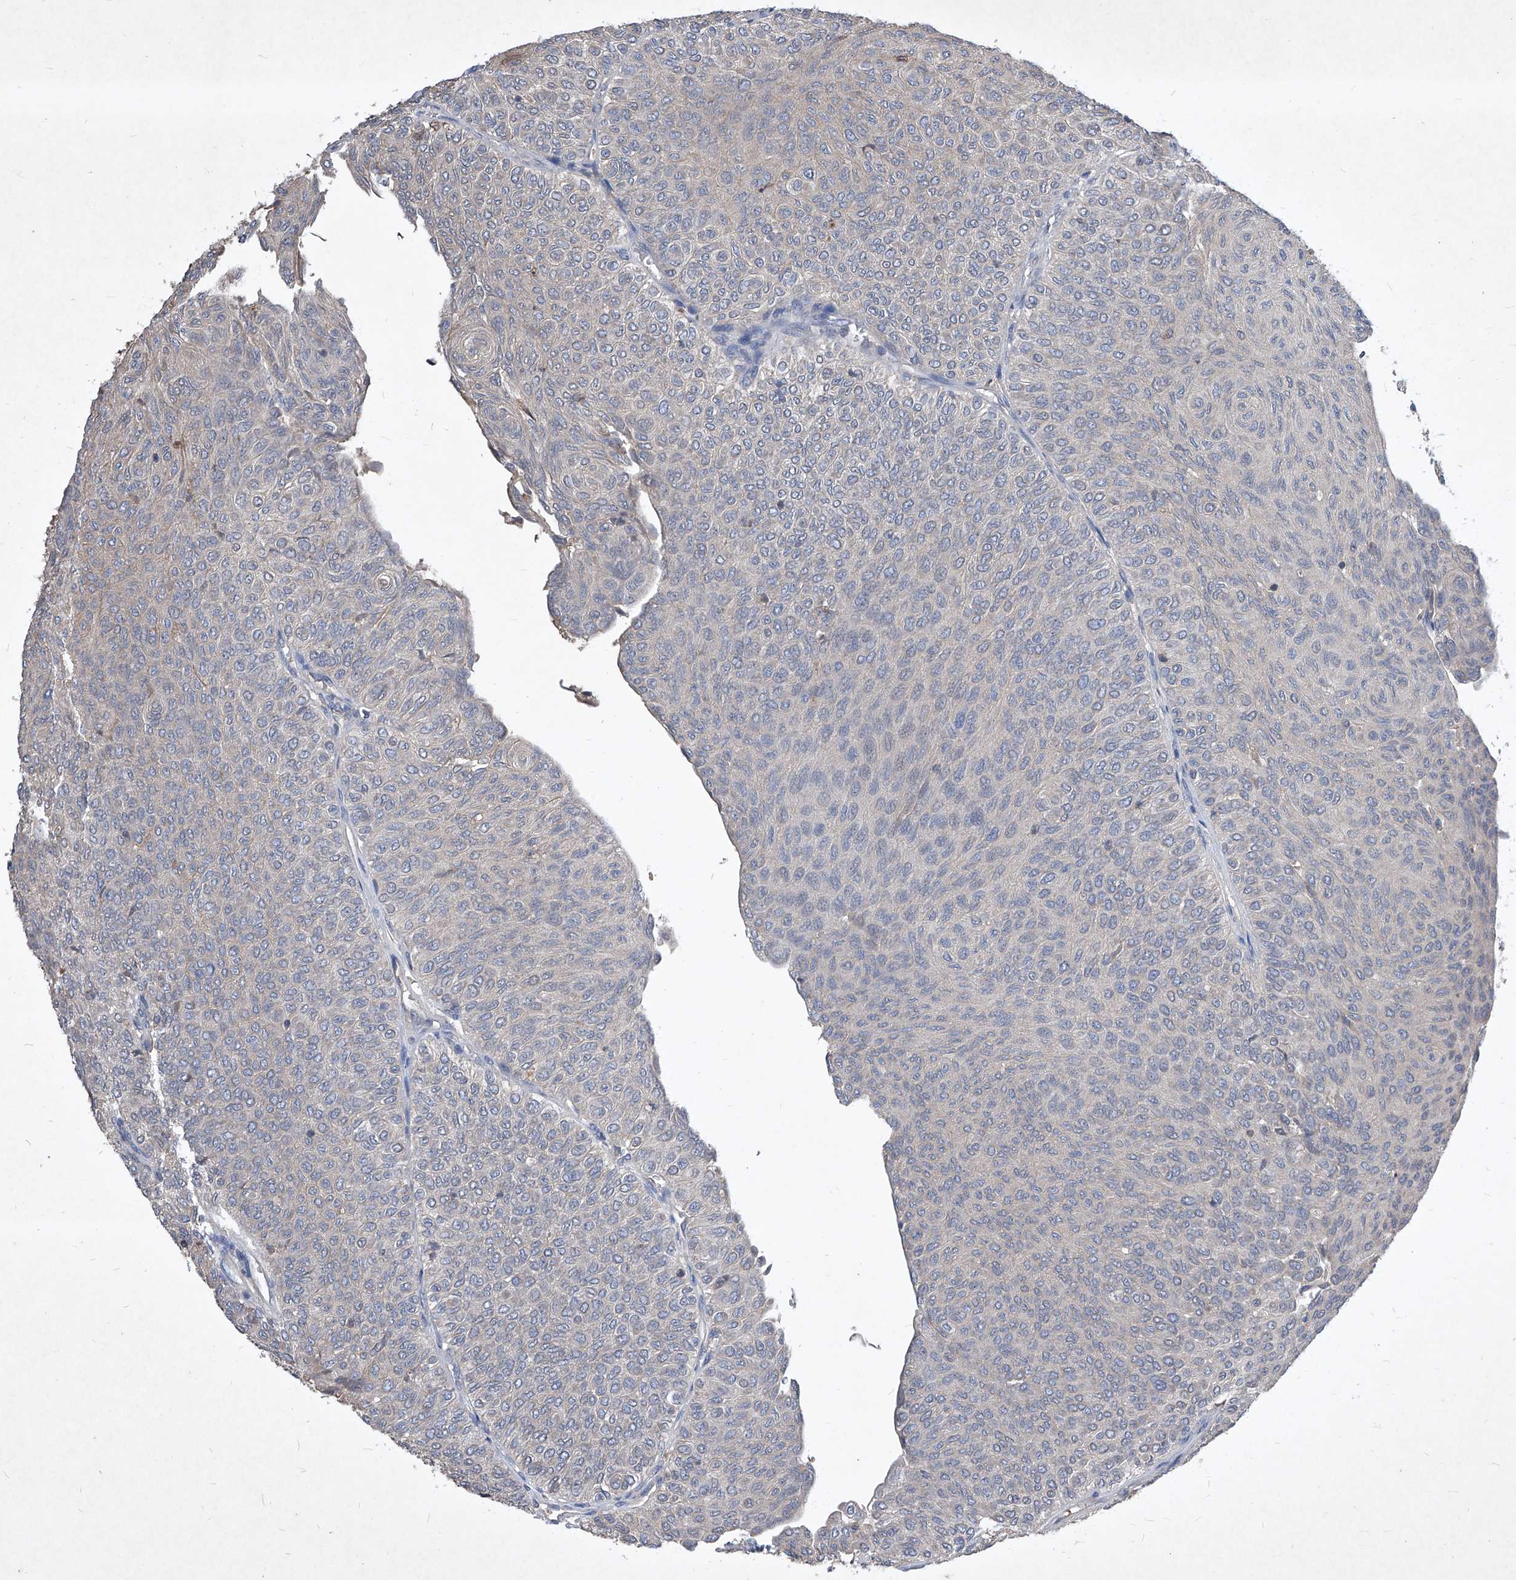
{"staining": {"intensity": "weak", "quantity": "<25%", "location": "cytoplasmic/membranous"}, "tissue": "urothelial cancer", "cell_type": "Tumor cells", "image_type": "cancer", "snomed": [{"axis": "morphology", "description": "Urothelial carcinoma, Low grade"}, {"axis": "topography", "description": "Urinary bladder"}], "caption": "A histopathology image of human urothelial cancer is negative for staining in tumor cells.", "gene": "SYNGR1", "patient": {"sex": "male", "age": 78}}